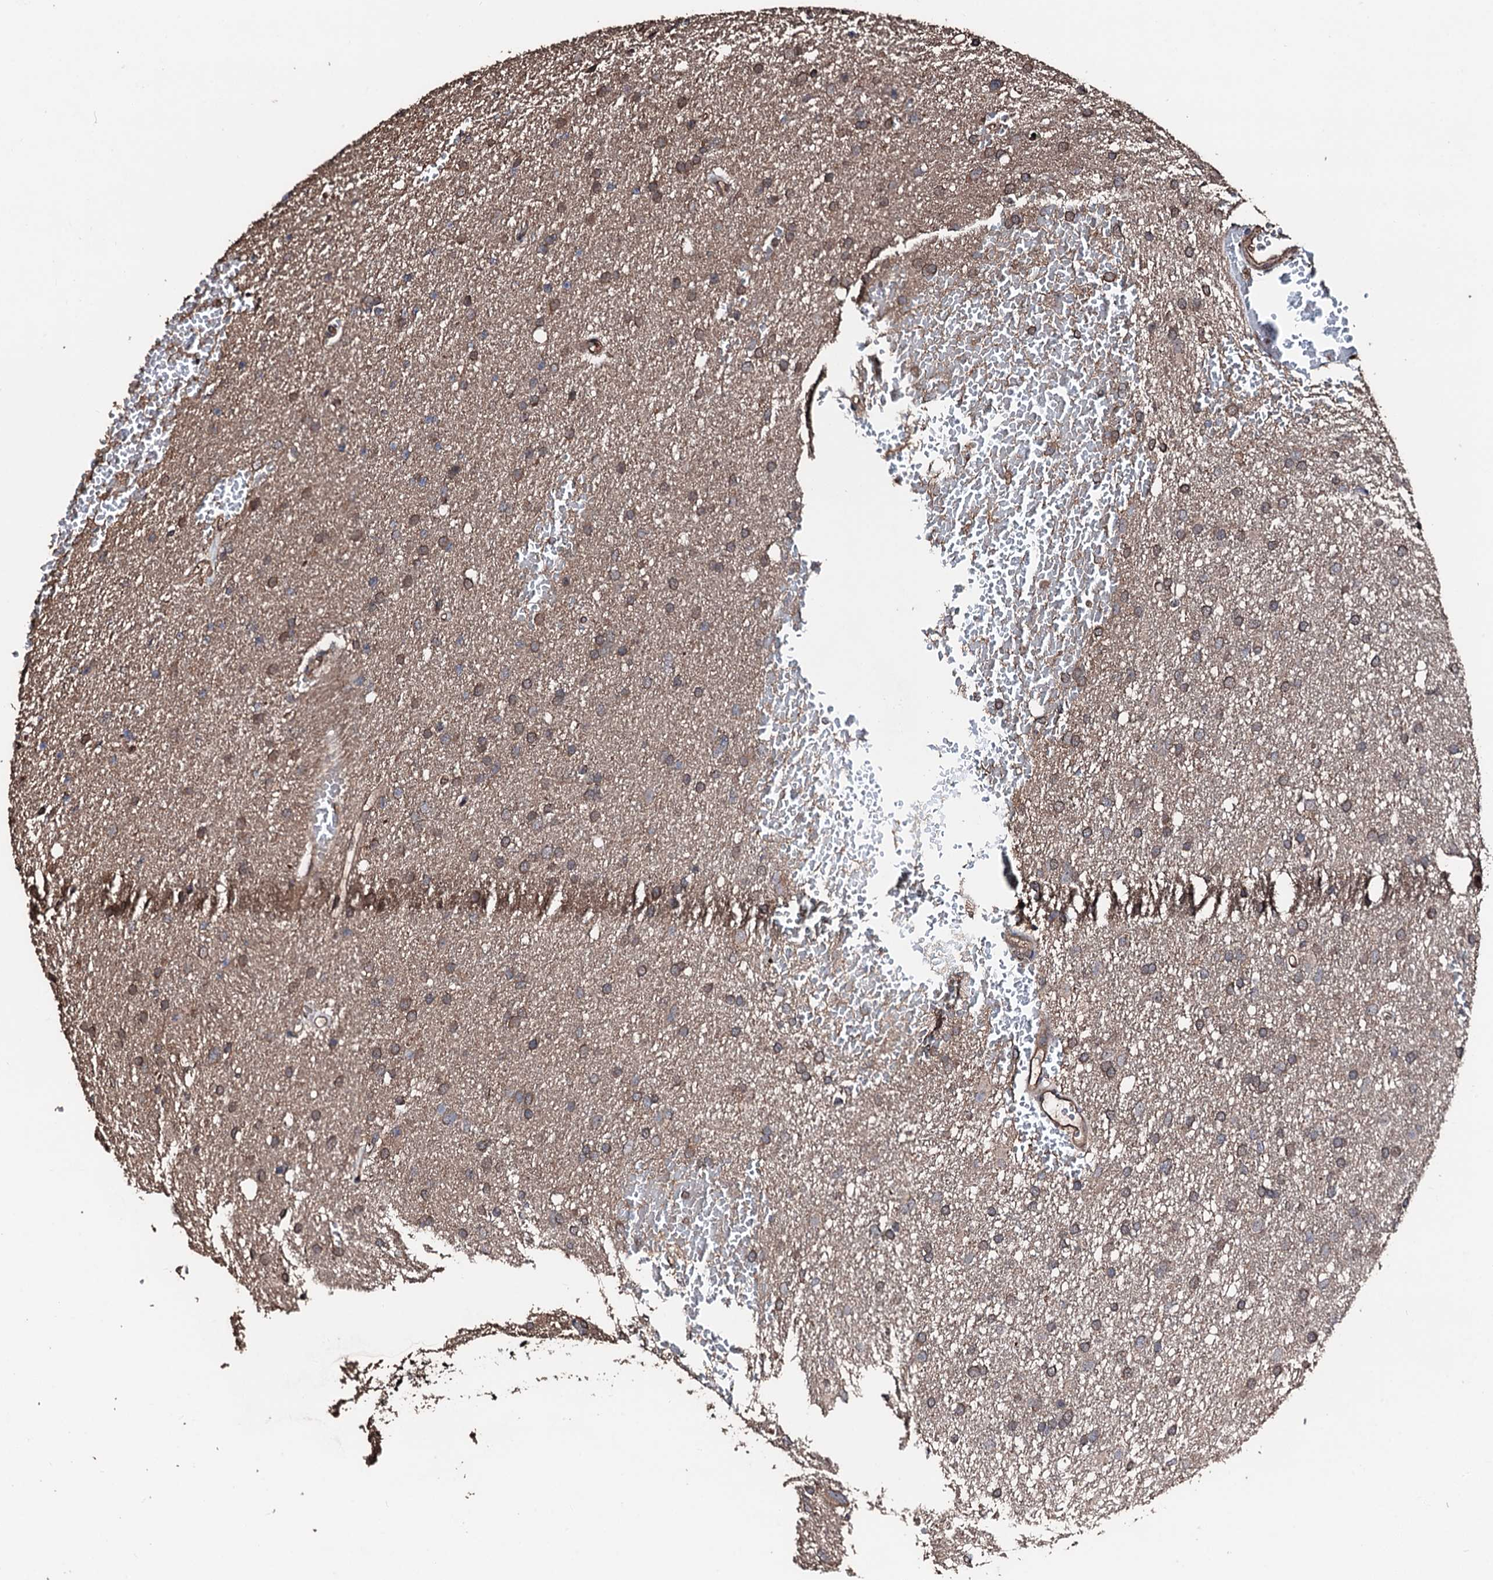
{"staining": {"intensity": "moderate", "quantity": ">75%", "location": "cytoplasmic/membranous"}, "tissue": "glioma", "cell_type": "Tumor cells", "image_type": "cancer", "snomed": [{"axis": "morphology", "description": "Glioma, malignant, High grade"}, {"axis": "topography", "description": "Cerebral cortex"}], "caption": "This image reveals IHC staining of human malignant glioma (high-grade), with medium moderate cytoplasmic/membranous expression in approximately >75% of tumor cells.", "gene": "KIF18A", "patient": {"sex": "female", "age": 36}}